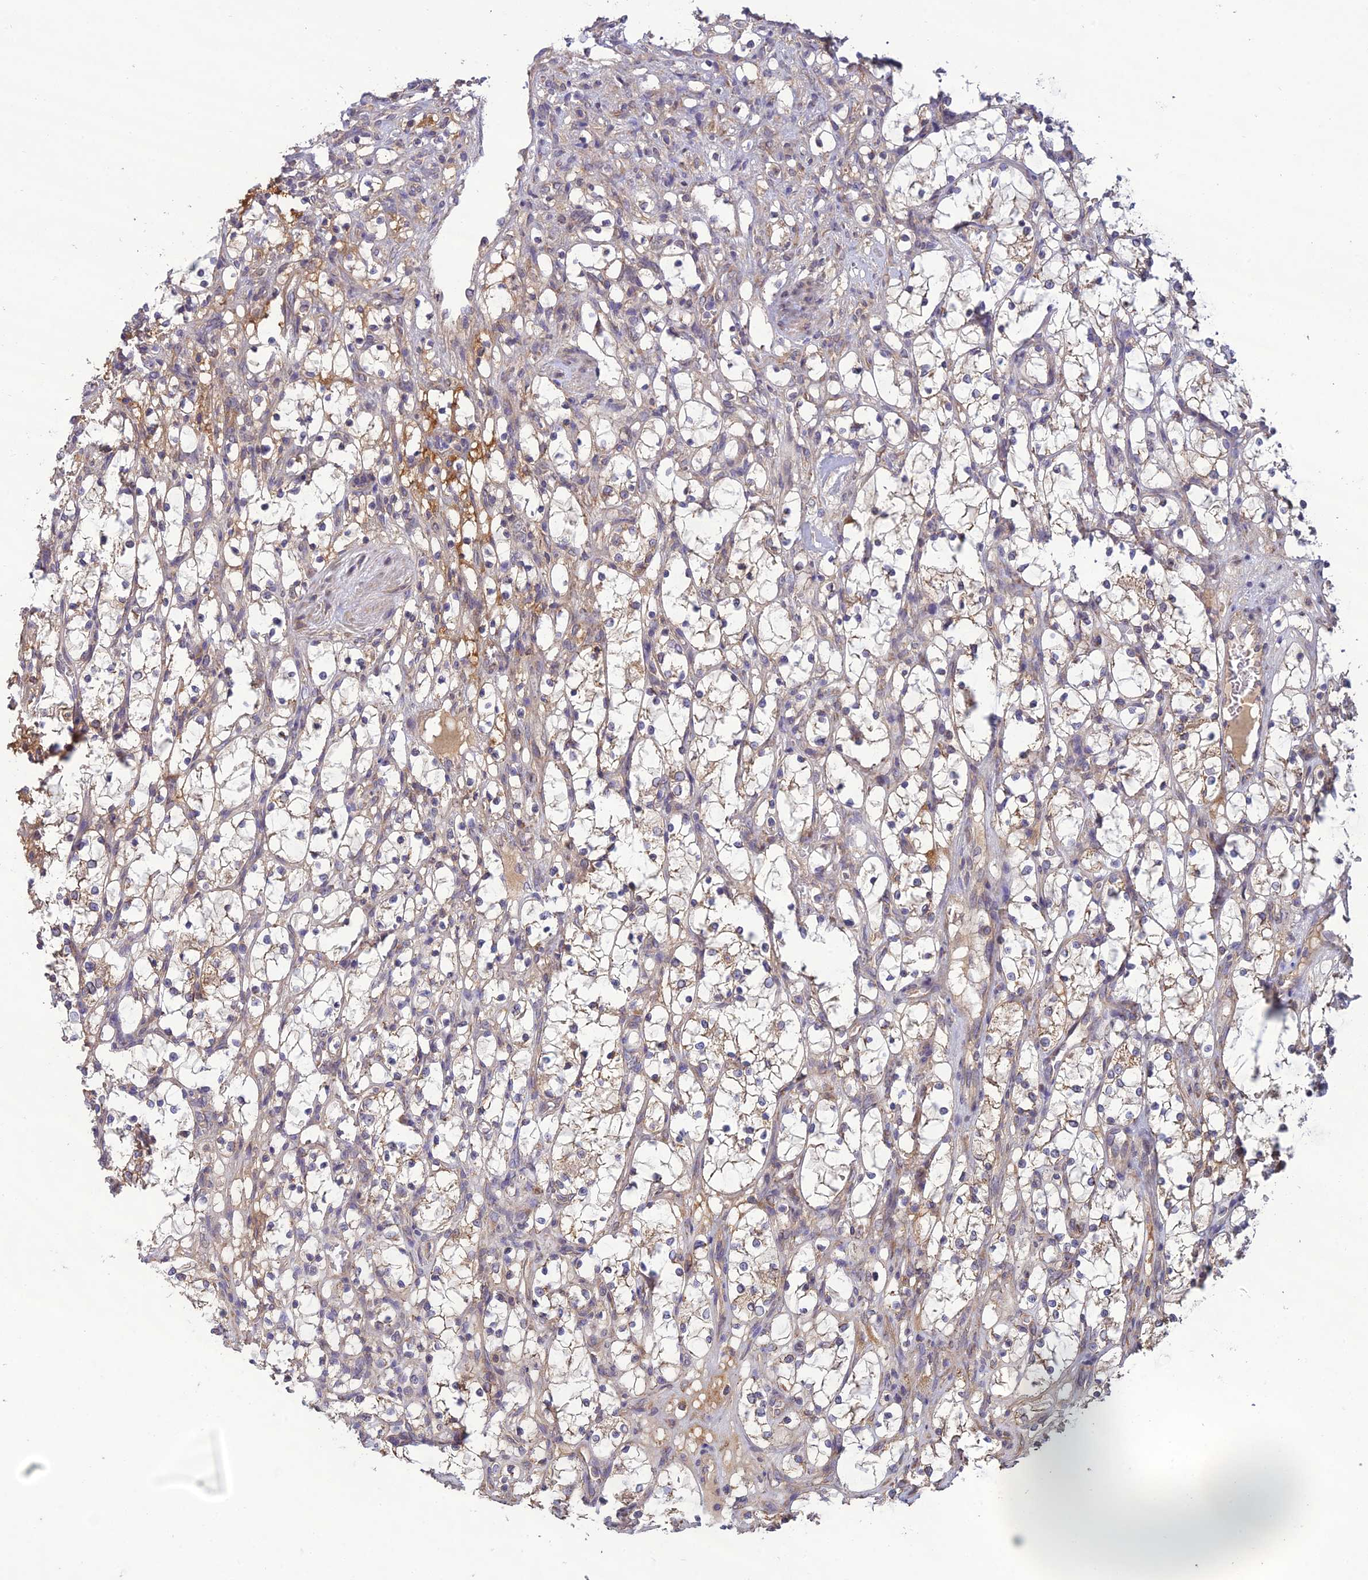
{"staining": {"intensity": "weak", "quantity": "<25%", "location": "cytoplasmic/membranous"}, "tissue": "renal cancer", "cell_type": "Tumor cells", "image_type": "cancer", "snomed": [{"axis": "morphology", "description": "Adenocarcinoma, NOS"}, {"axis": "topography", "description": "Kidney"}], "caption": "Tumor cells show no significant protein positivity in renal adenocarcinoma.", "gene": "MRNIP", "patient": {"sex": "female", "age": 69}}